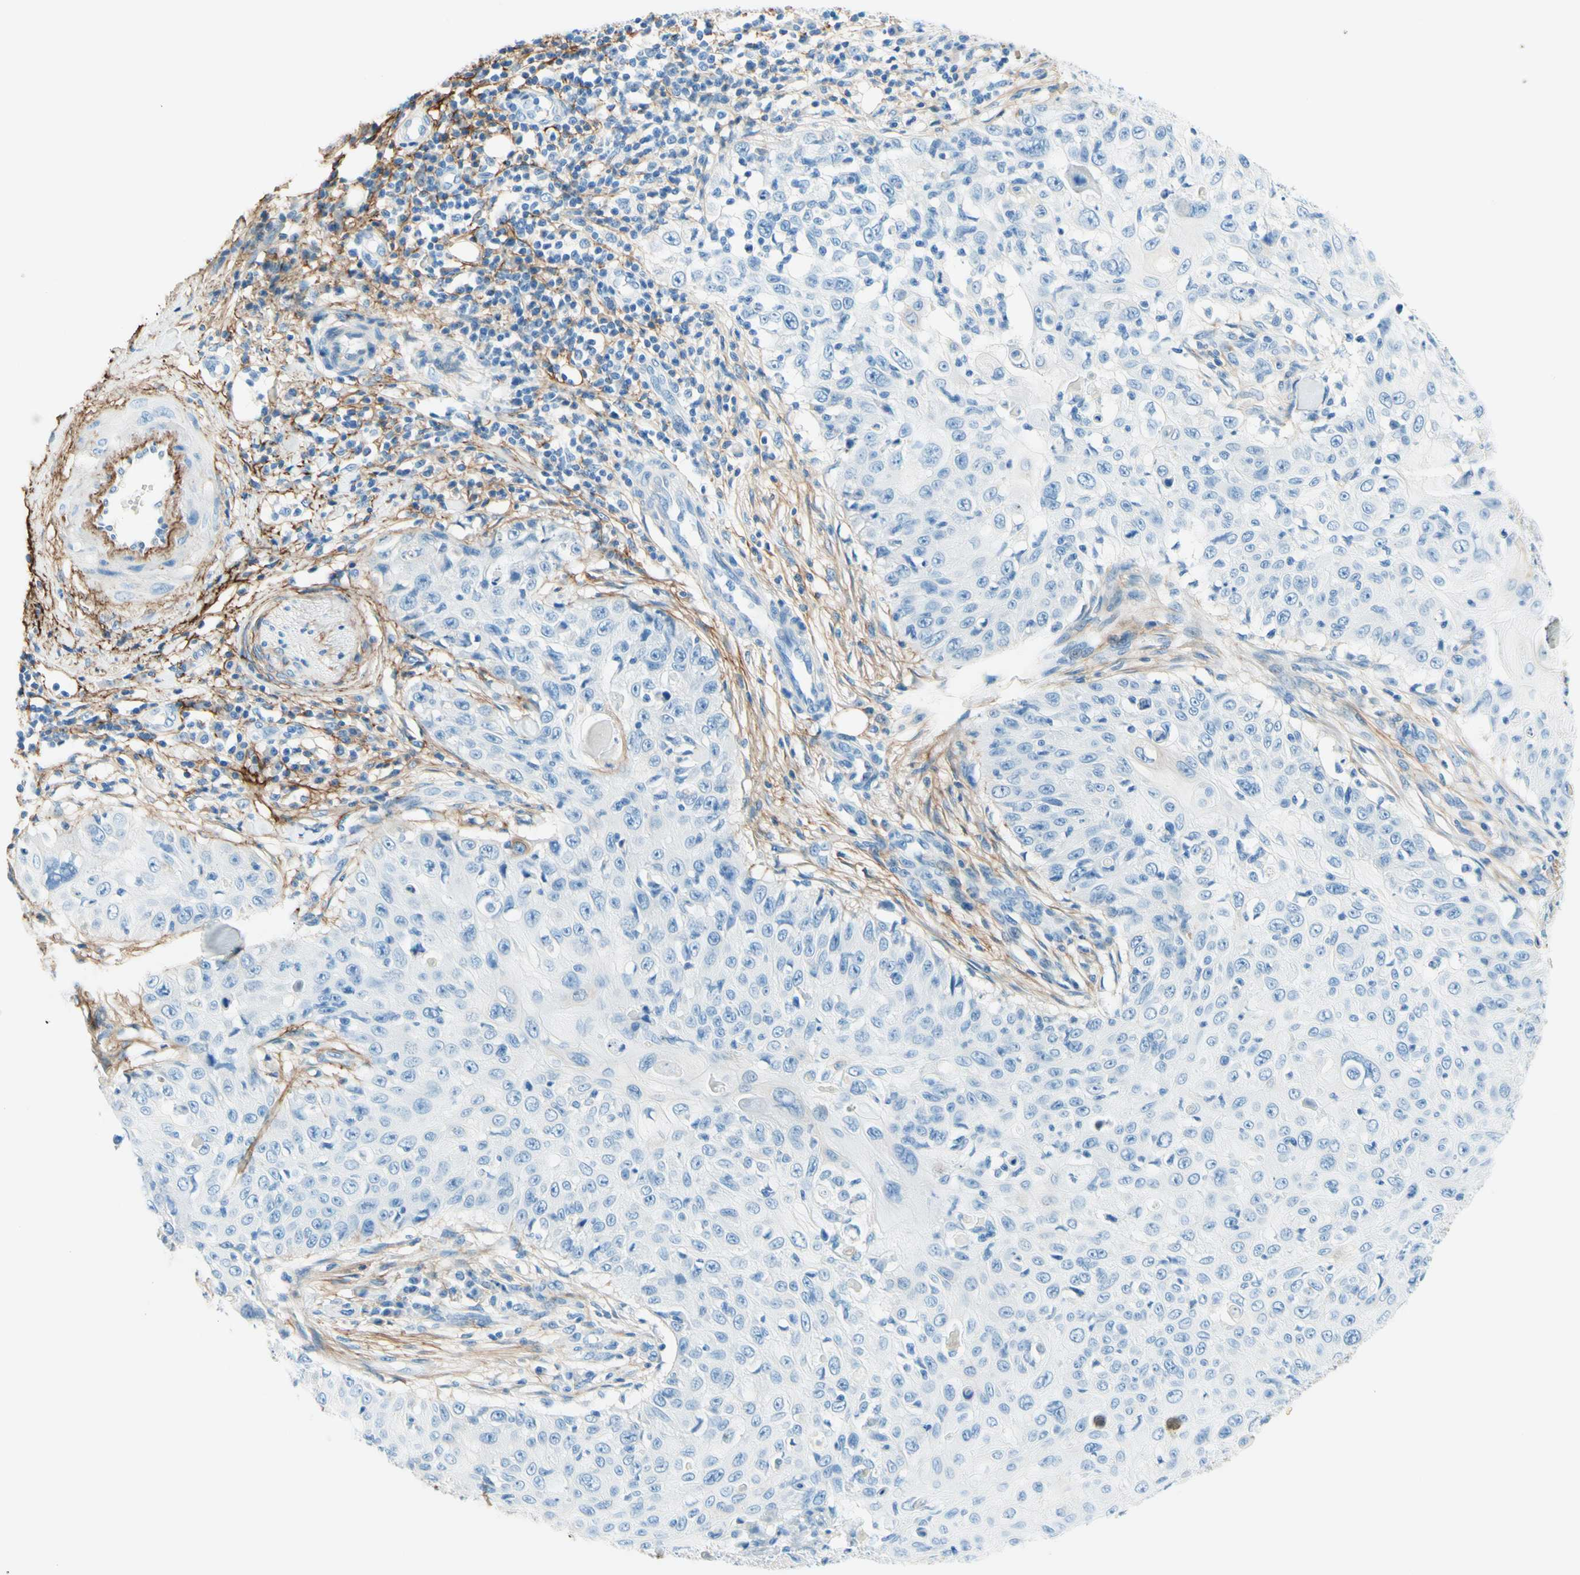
{"staining": {"intensity": "negative", "quantity": "none", "location": "none"}, "tissue": "skin cancer", "cell_type": "Tumor cells", "image_type": "cancer", "snomed": [{"axis": "morphology", "description": "Squamous cell carcinoma, NOS"}, {"axis": "topography", "description": "Skin"}], "caption": "An immunohistochemistry image of skin cancer is shown. There is no staining in tumor cells of skin cancer. The staining is performed using DAB brown chromogen with nuclei counter-stained in using hematoxylin.", "gene": "MFAP5", "patient": {"sex": "male", "age": 86}}